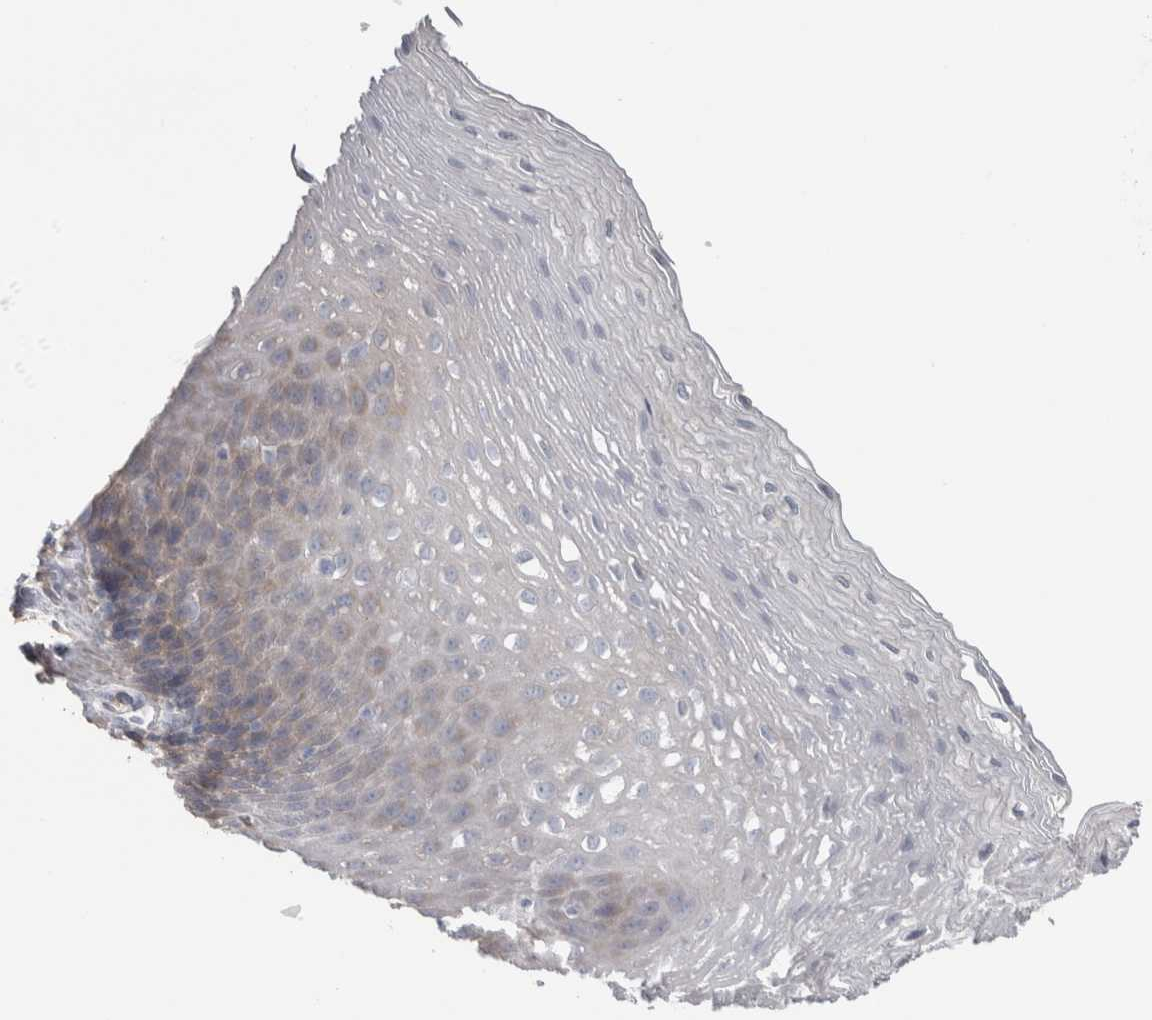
{"staining": {"intensity": "weak", "quantity": "<25%", "location": "cytoplasmic/membranous"}, "tissue": "esophagus", "cell_type": "Squamous epithelial cells", "image_type": "normal", "snomed": [{"axis": "morphology", "description": "Normal tissue, NOS"}, {"axis": "topography", "description": "Esophagus"}], "caption": "A high-resolution micrograph shows IHC staining of benign esophagus, which displays no significant expression in squamous epithelial cells.", "gene": "GPHN", "patient": {"sex": "female", "age": 66}}